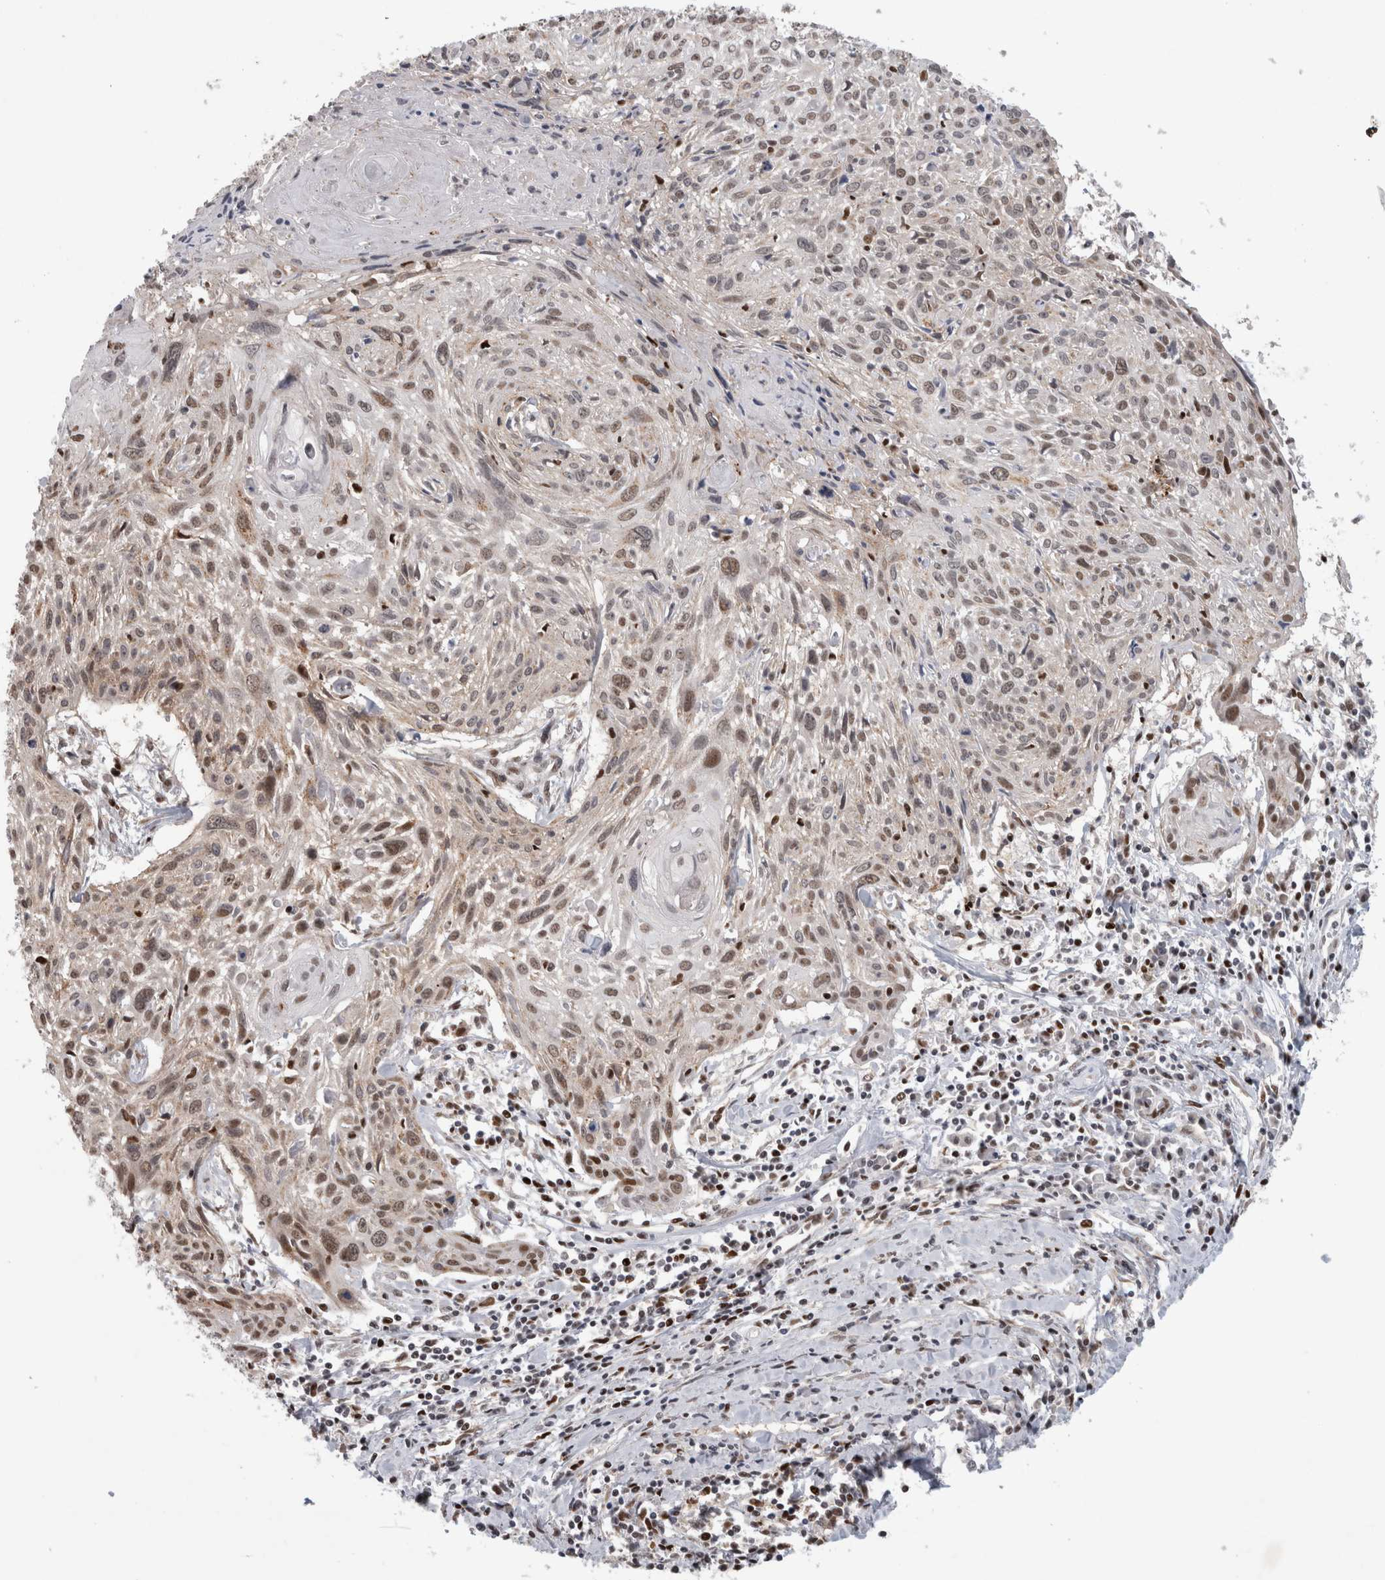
{"staining": {"intensity": "weak", "quantity": "25%-75%", "location": "nuclear"}, "tissue": "cervical cancer", "cell_type": "Tumor cells", "image_type": "cancer", "snomed": [{"axis": "morphology", "description": "Squamous cell carcinoma, NOS"}, {"axis": "topography", "description": "Cervix"}], "caption": "Tumor cells reveal low levels of weak nuclear positivity in approximately 25%-75% of cells in human squamous cell carcinoma (cervical).", "gene": "SRARP", "patient": {"sex": "female", "age": 51}}